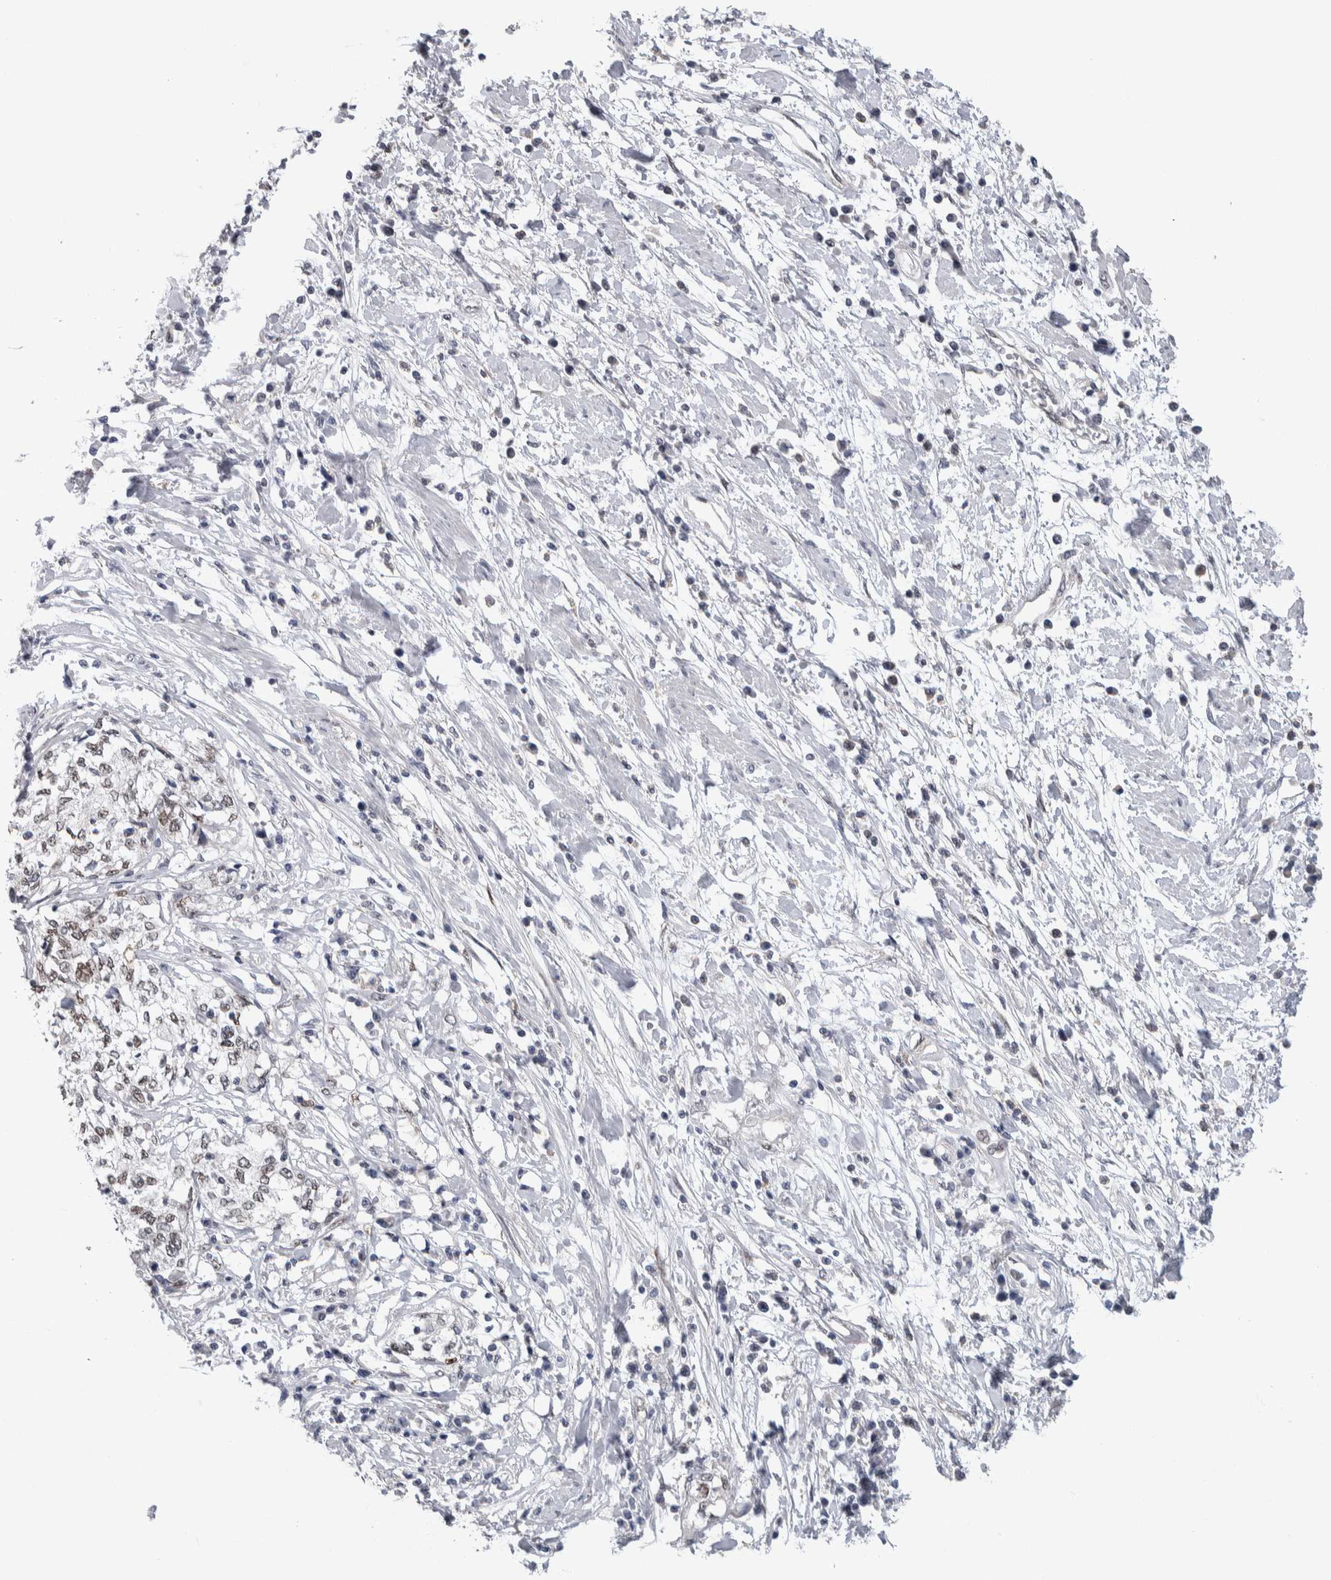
{"staining": {"intensity": "weak", "quantity": "25%-75%", "location": "nuclear"}, "tissue": "cervical cancer", "cell_type": "Tumor cells", "image_type": "cancer", "snomed": [{"axis": "morphology", "description": "Squamous cell carcinoma, NOS"}, {"axis": "topography", "description": "Cervix"}], "caption": "Protein staining demonstrates weak nuclear expression in about 25%-75% of tumor cells in squamous cell carcinoma (cervical).", "gene": "TAX1BP1", "patient": {"sex": "female", "age": 57}}